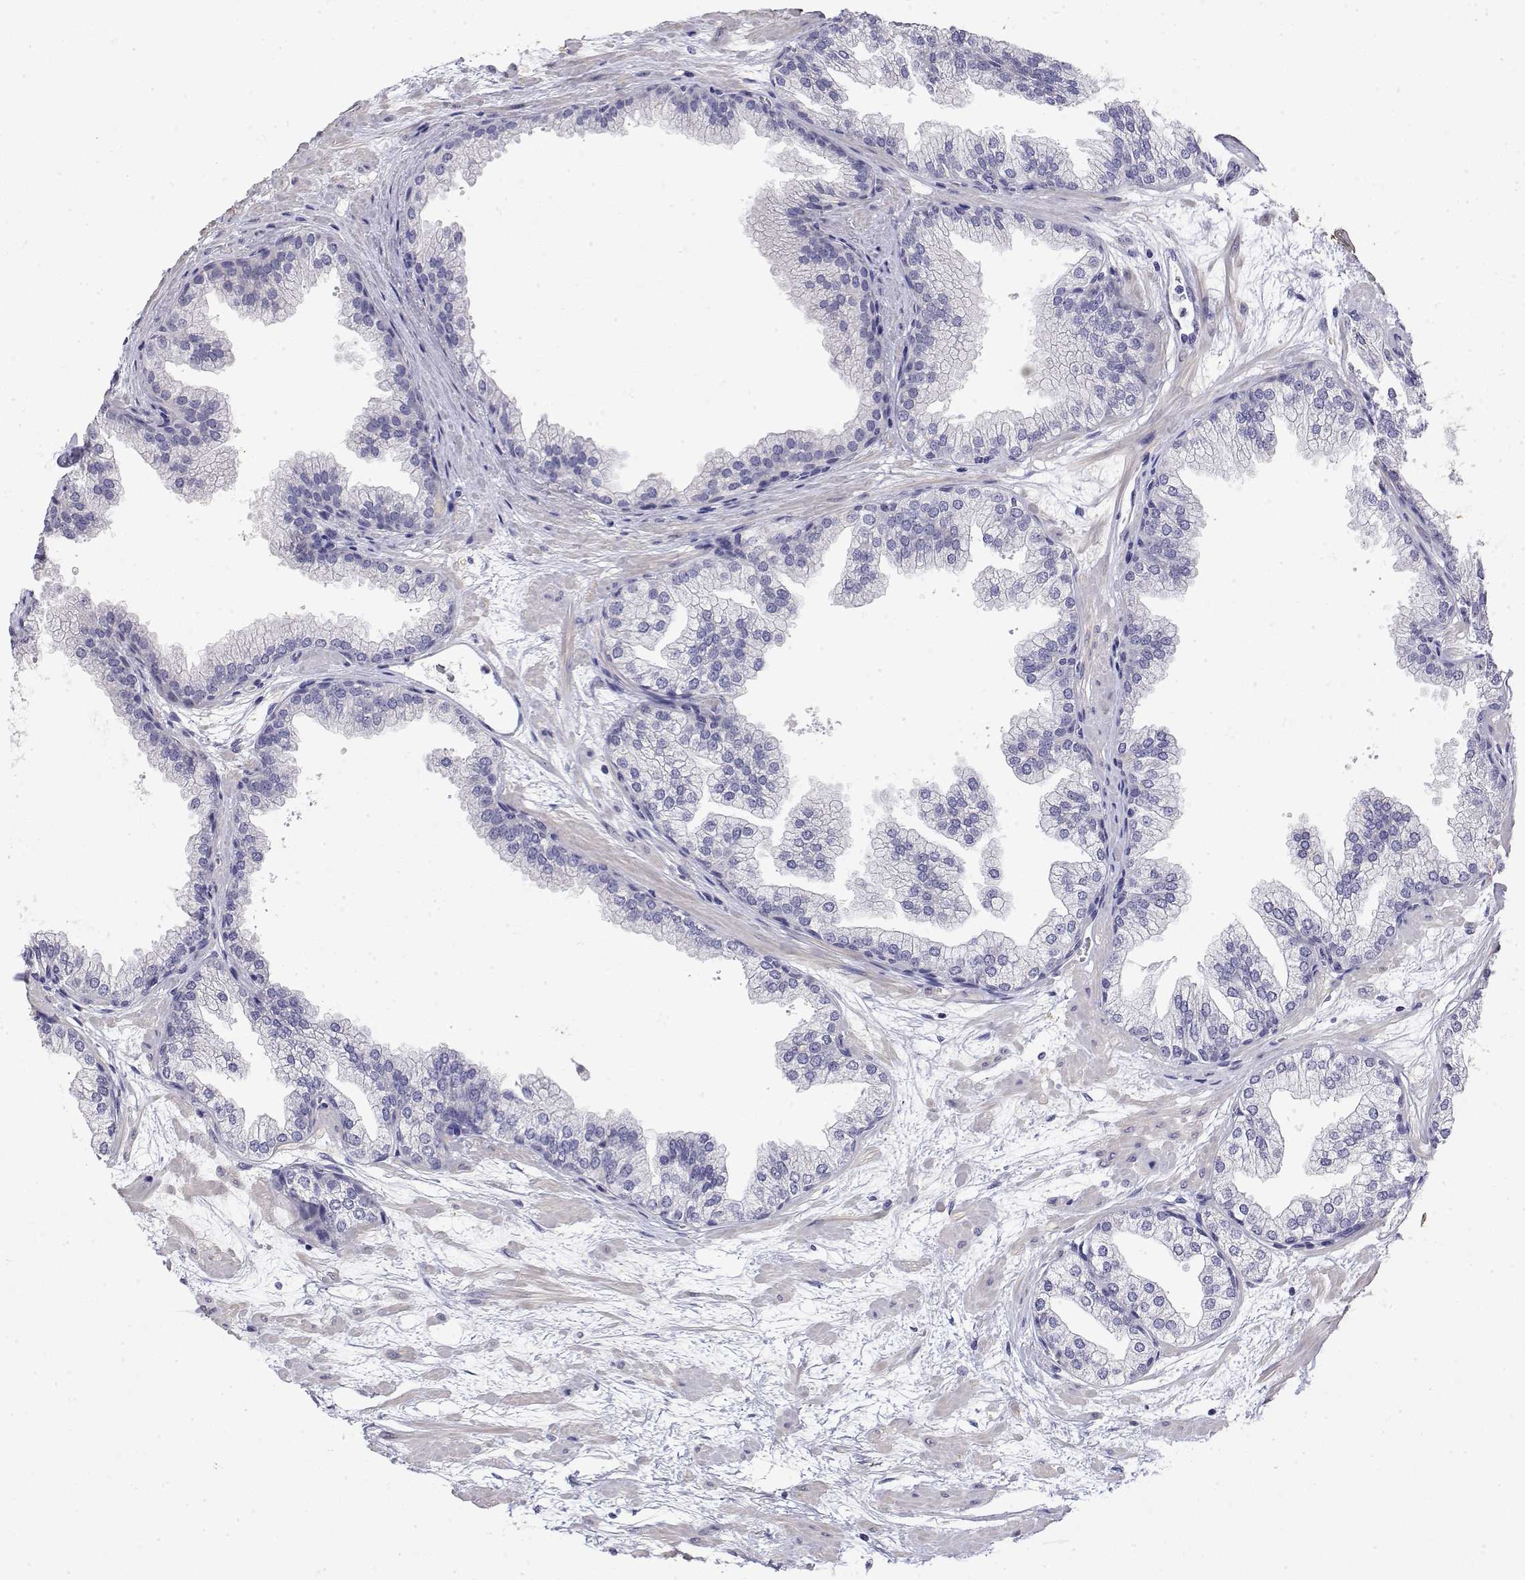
{"staining": {"intensity": "negative", "quantity": "none", "location": "none"}, "tissue": "prostate", "cell_type": "Glandular cells", "image_type": "normal", "snomed": [{"axis": "morphology", "description": "Normal tissue, NOS"}, {"axis": "topography", "description": "Prostate"}], "caption": "The micrograph exhibits no significant positivity in glandular cells of prostate. Brightfield microscopy of immunohistochemistry stained with DAB (3,3'-diaminobenzidine) (brown) and hematoxylin (blue), captured at high magnification.", "gene": "LY6D", "patient": {"sex": "male", "age": 37}}